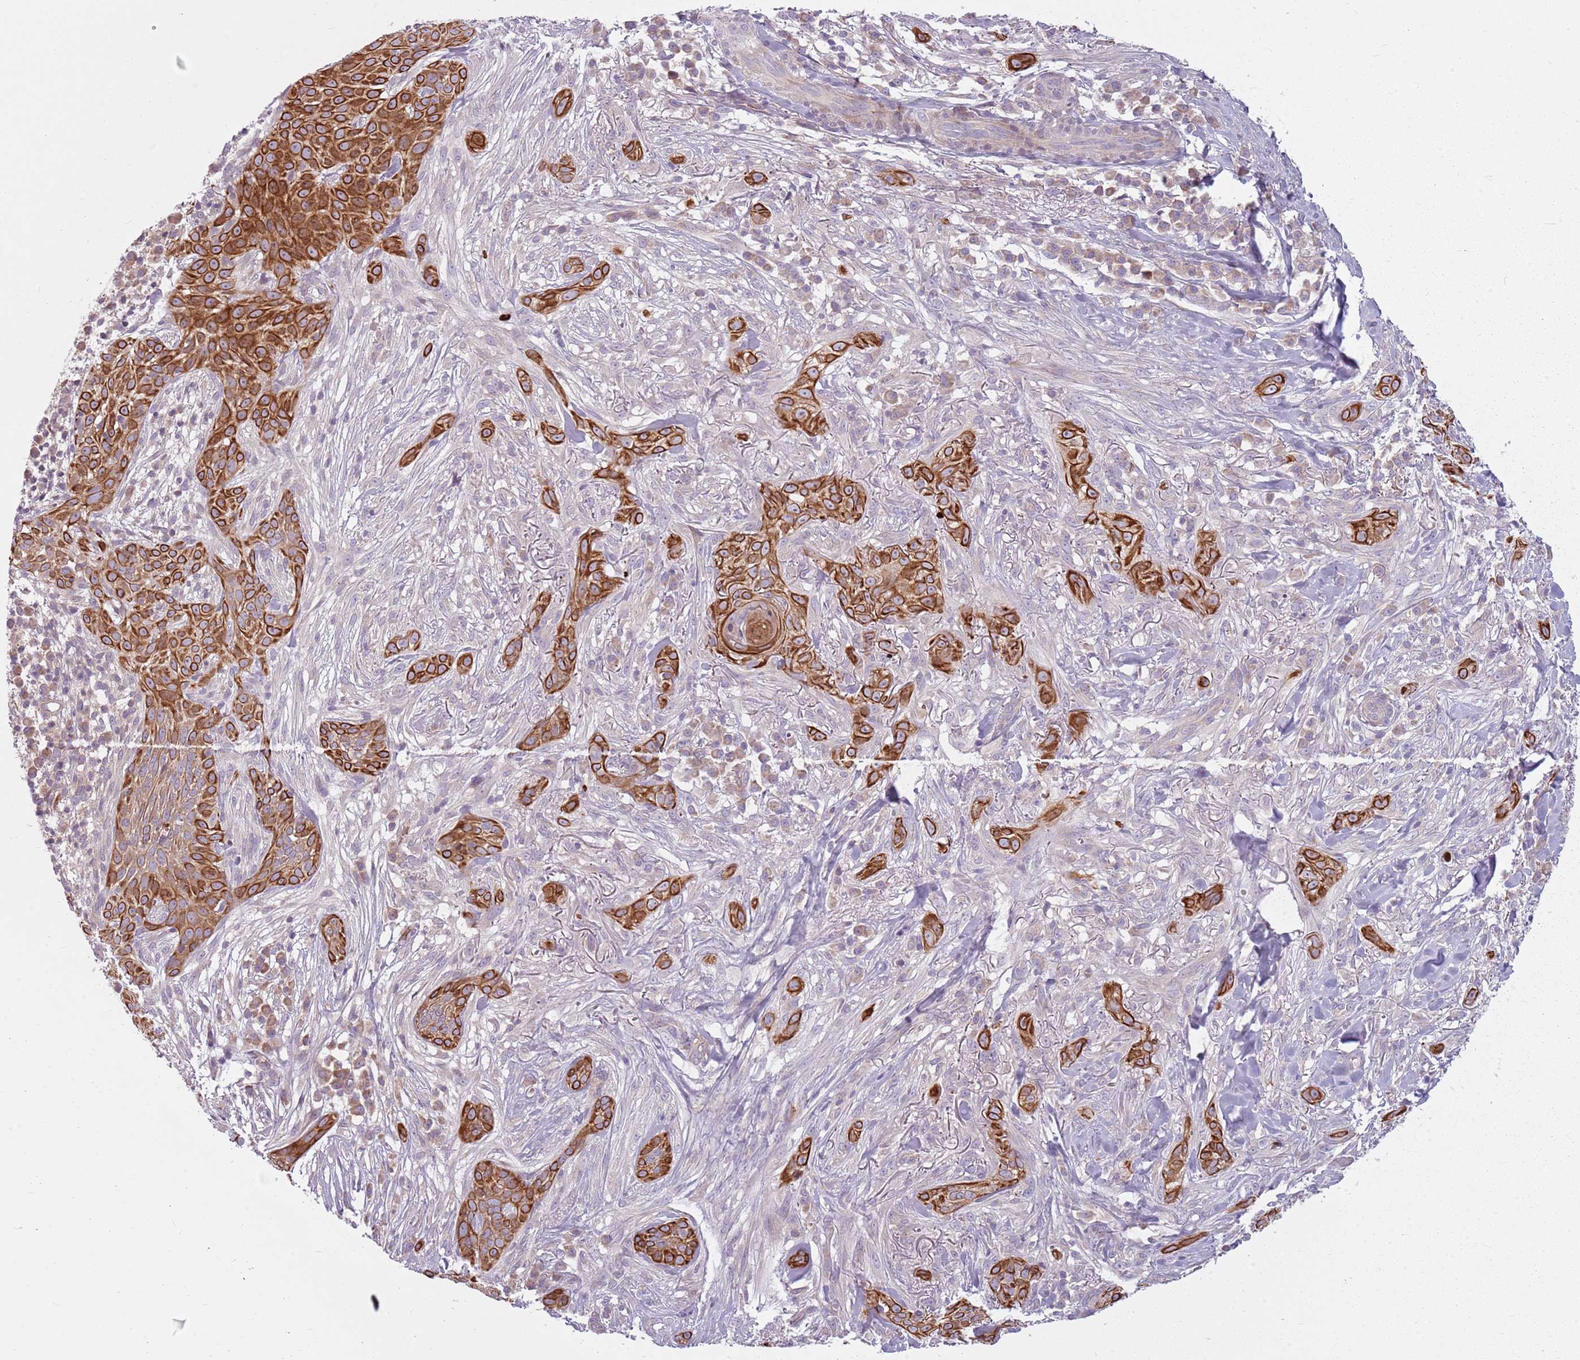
{"staining": {"intensity": "strong", "quantity": ">75%", "location": "cytoplasmic/membranous"}, "tissue": "skin cancer", "cell_type": "Tumor cells", "image_type": "cancer", "snomed": [{"axis": "morphology", "description": "Basal cell carcinoma"}, {"axis": "topography", "description": "Skin"}], "caption": "Human skin basal cell carcinoma stained with a brown dye exhibits strong cytoplasmic/membranous positive positivity in about >75% of tumor cells.", "gene": "HSPA14", "patient": {"sex": "male", "age": 72}}